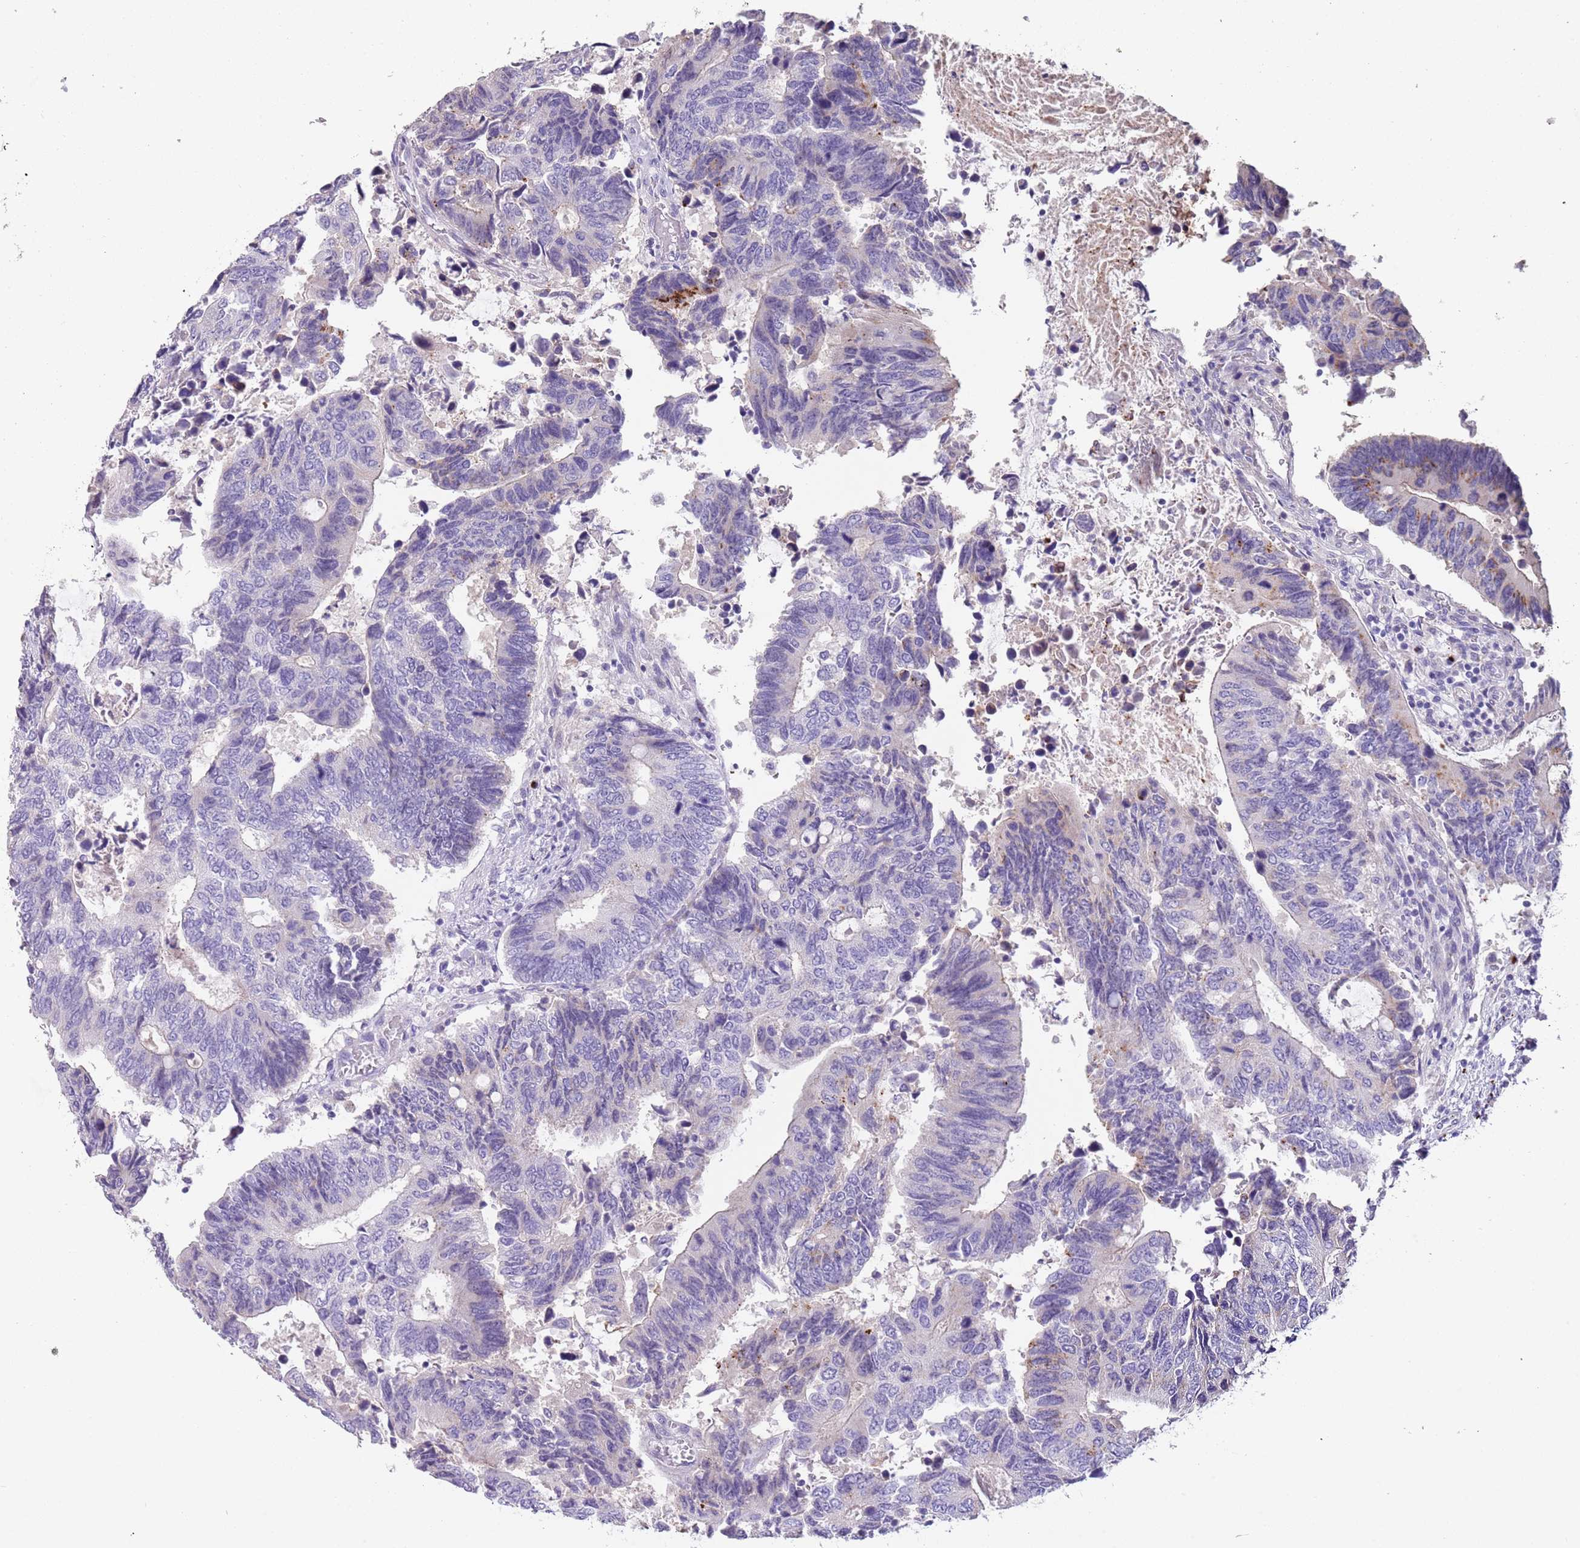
{"staining": {"intensity": "moderate", "quantity": "<25%", "location": "cytoplasmic/membranous"}, "tissue": "colorectal cancer", "cell_type": "Tumor cells", "image_type": "cancer", "snomed": [{"axis": "morphology", "description": "Adenocarcinoma, NOS"}, {"axis": "topography", "description": "Colon"}], "caption": "Adenocarcinoma (colorectal) stained for a protein (brown) demonstrates moderate cytoplasmic/membranous positive staining in about <25% of tumor cells.", "gene": "C2CD3", "patient": {"sex": "male", "age": 87}}